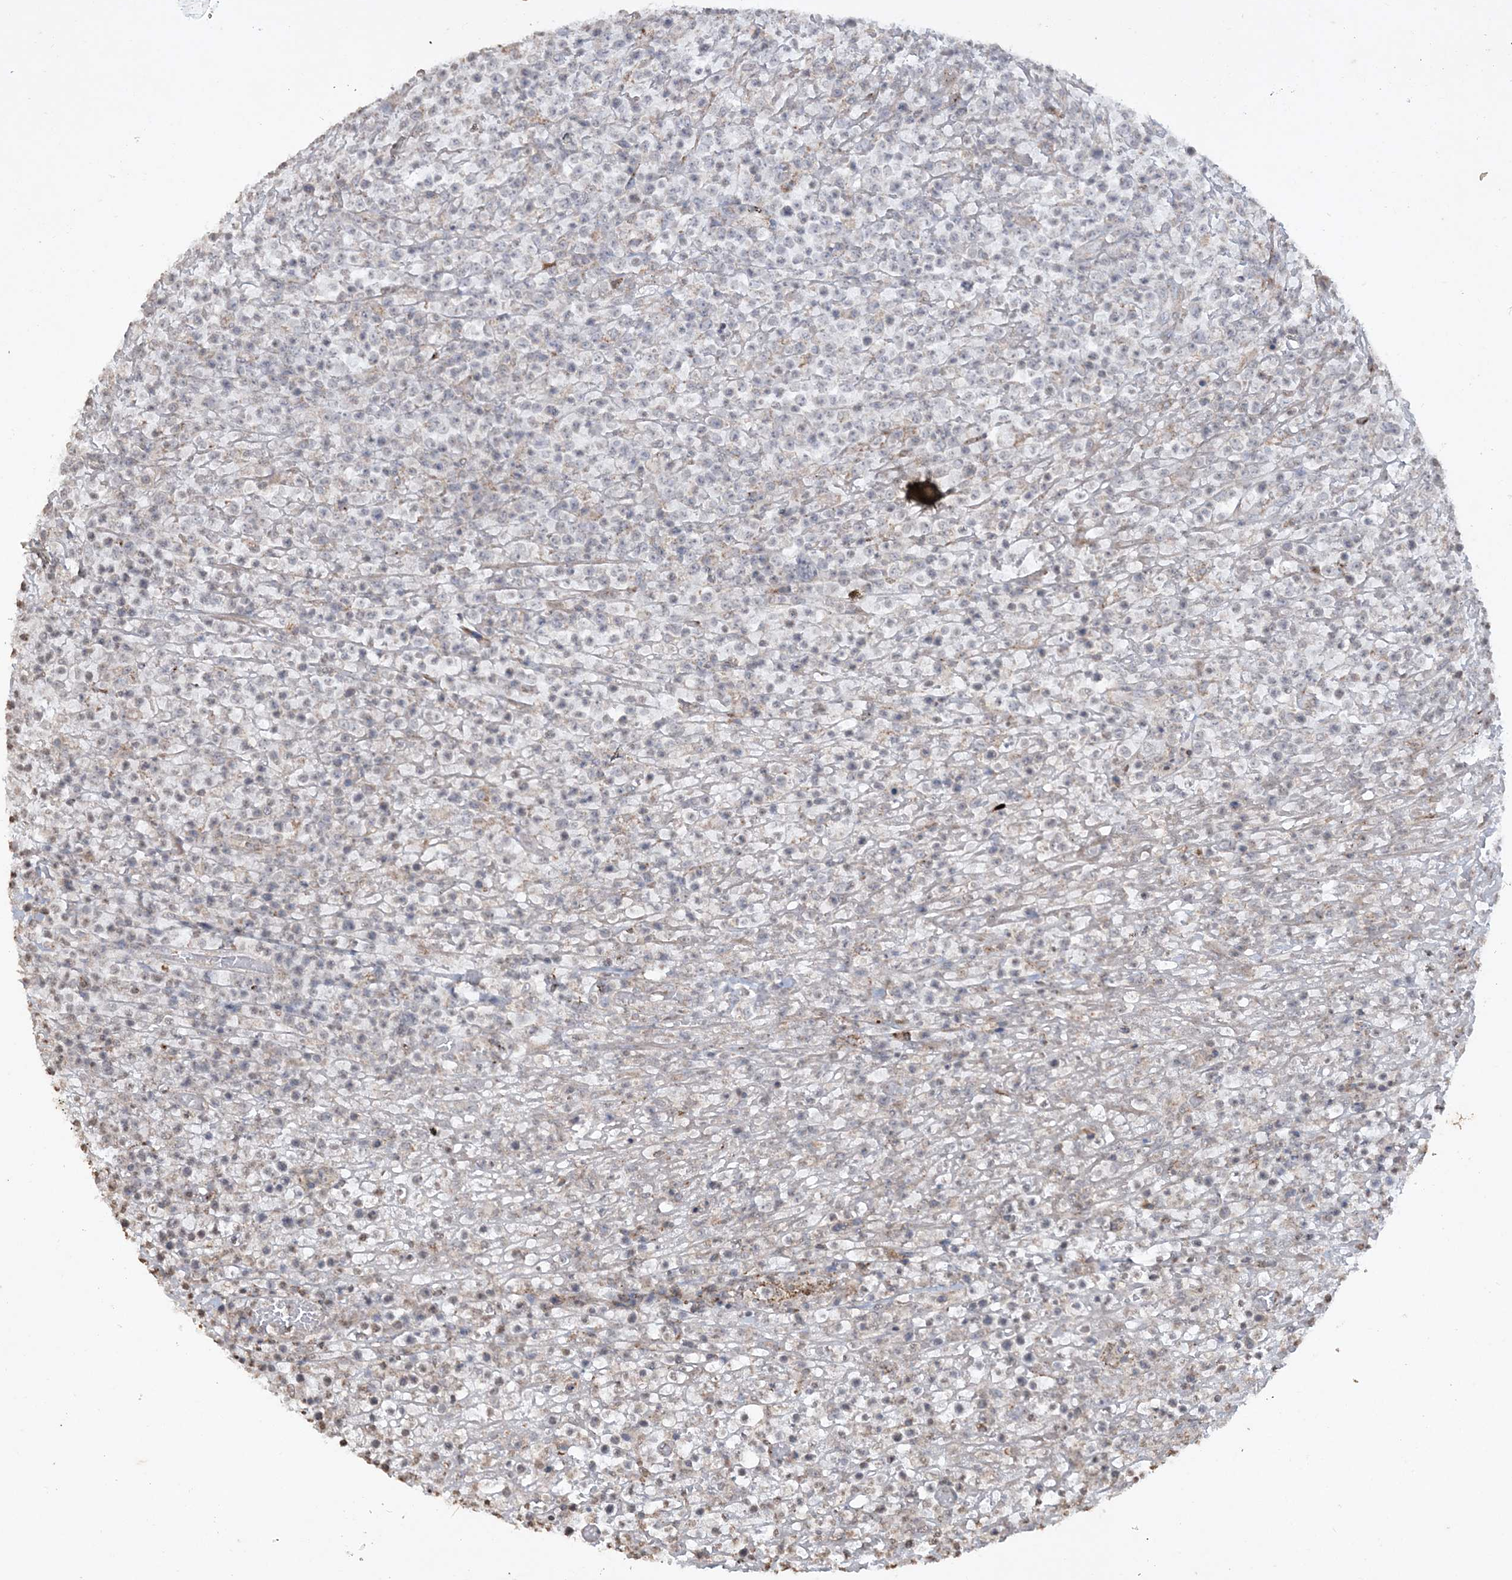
{"staining": {"intensity": "negative", "quantity": "none", "location": "none"}, "tissue": "lymphoma", "cell_type": "Tumor cells", "image_type": "cancer", "snomed": [{"axis": "morphology", "description": "Malignant lymphoma, non-Hodgkin's type, High grade"}, {"axis": "topography", "description": "Colon"}], "caption": "IHC photomicrograph of neoplastic tissue: malignant lymphoma, non-Hodgkin's type (high-grade) stained with DAB (3,3'-diaminobenzidine) reveals no significant protein positivity in tumor cells.", "gene": "TTC7A", "patient": {"sex": "female", "age": 53}}